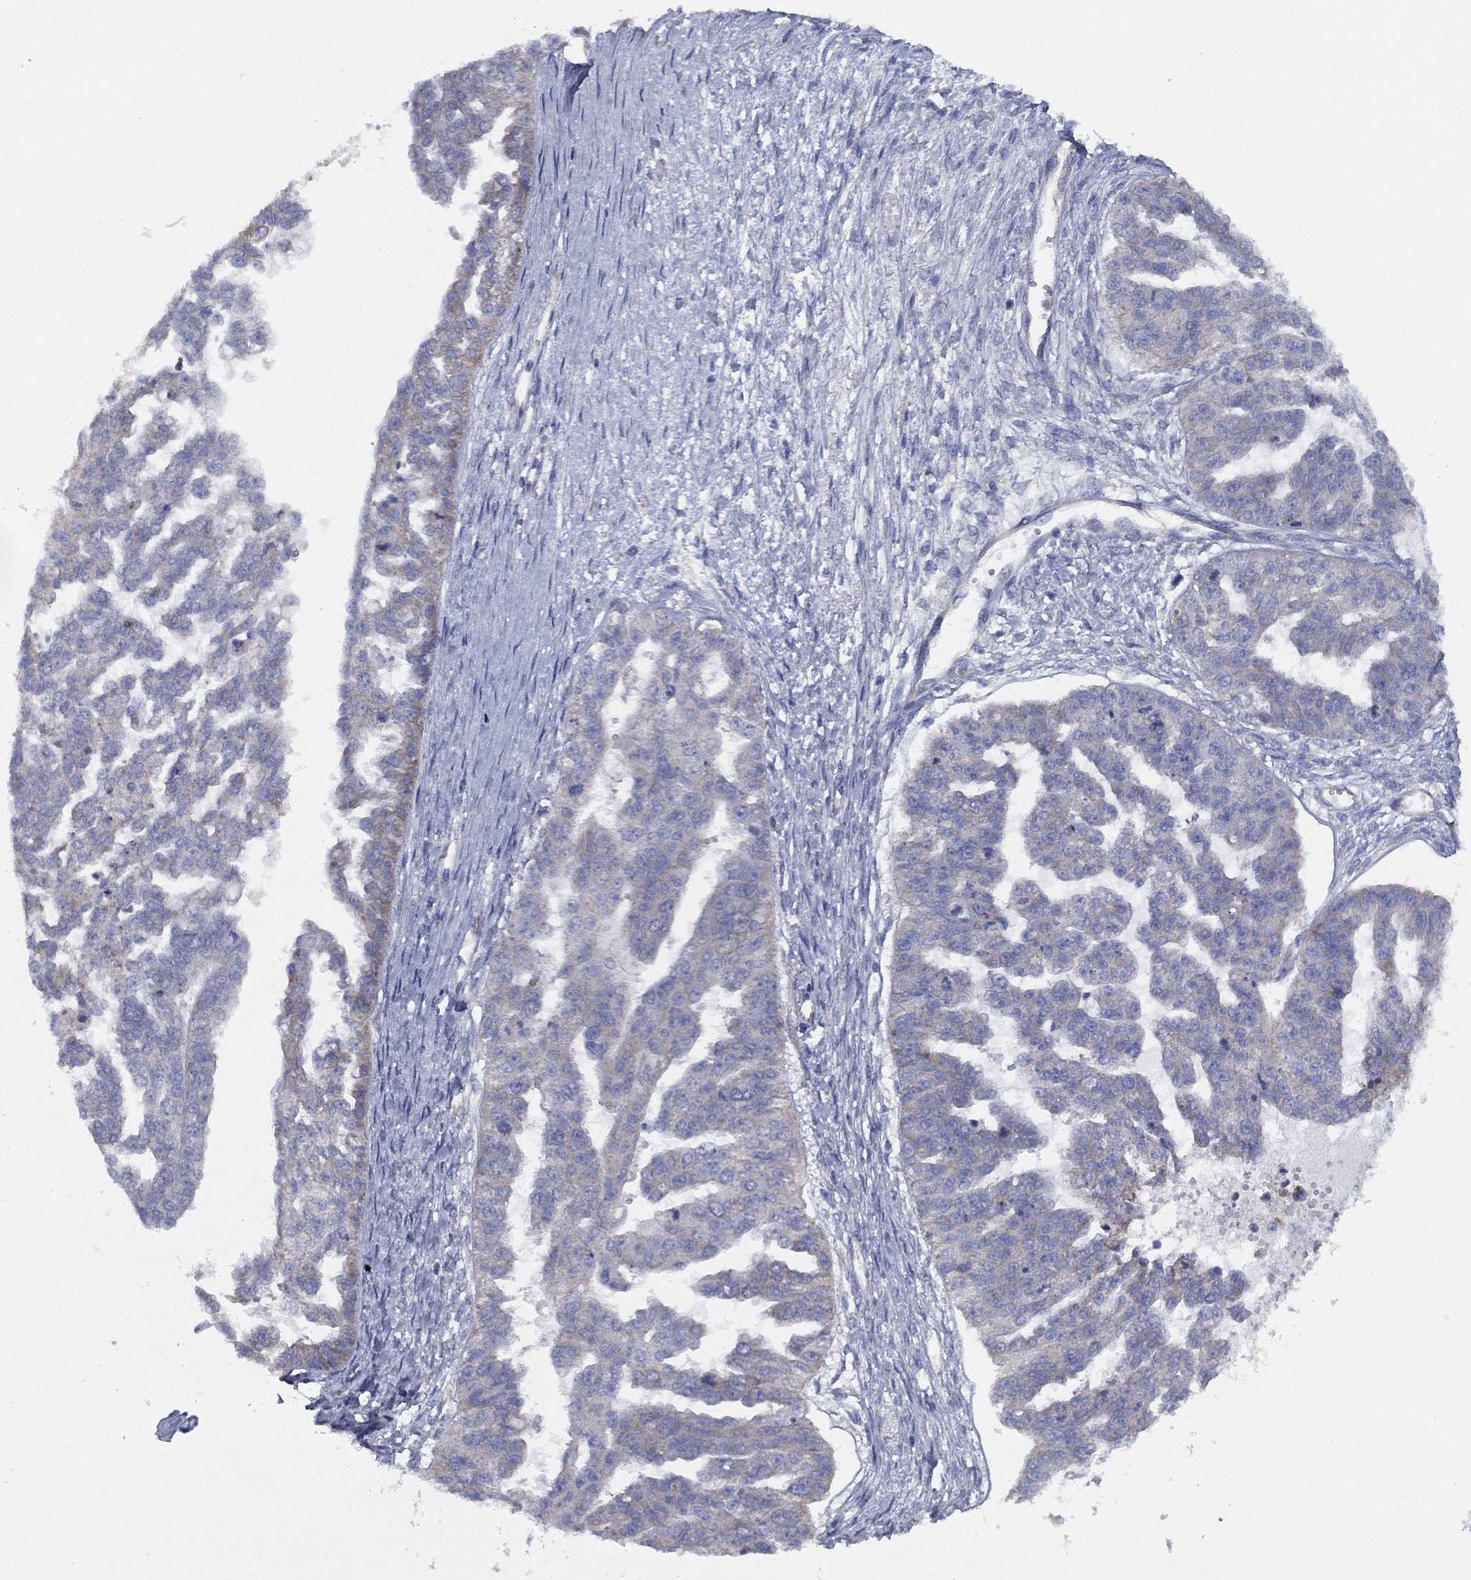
{"staining": {"intensity": "weak", "quantity": "<25%", "location": "cytoplasmic/membranous"}, "tissue": "ovarian cancer", "cell_type": "Tumor cells", "image_type": "cancer", "snomed": [{"axis": "morphology", "description": "Cystadenocarcinoma, serous, NOS"}, {"axis": "topography", "description": "Ovary"}], "caption": "Micrograph shows no protein staining in tumor cells of ovarian cancer (serous cystadenocarcinoma) tissue.", "gene": "ZNF223", "patient": {"sex": "female", "age": 58}}